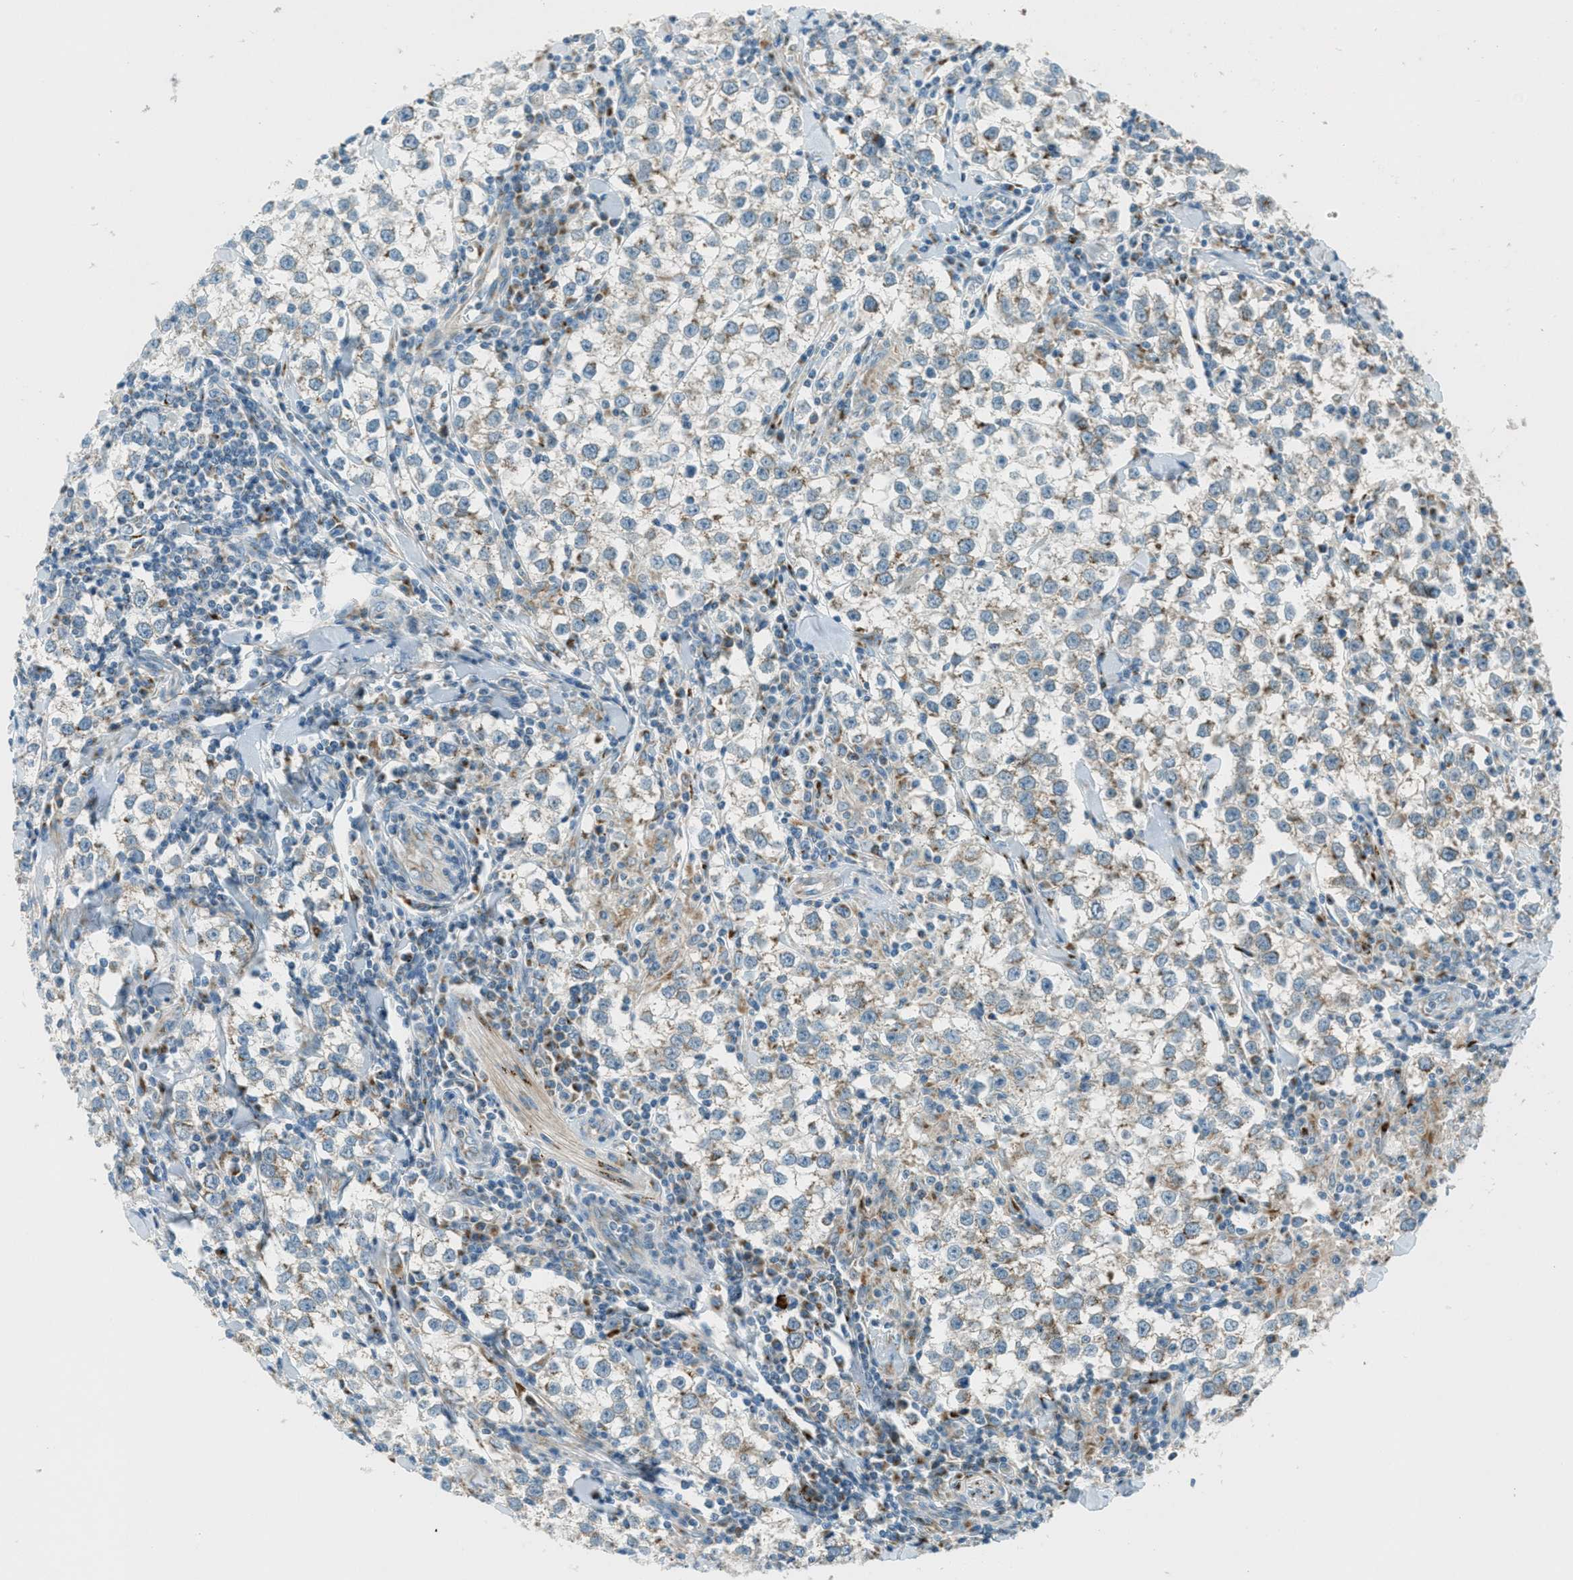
{"staining": {"intensity": "weak", "quantity": "25%-75%", "location": "cytoplasmic/membranous"}, "tissue": "testis cancer", "cell_type": "Tumor cells", "image_type": "cancer", "snomed": [{"axis": "morphology", "description": "Seminoma, NOS"}, {"axis": "morphology", "description": "Carcinoma, Embryonal, NOS"}, {"axis": "topography", "description": "Testis"}], "caption": "Protein staining of seminoma (testis) tissue shows weak cytoplasmic/membranous positivity in approximately 25%-75% of tumor cells.", "gene": "BCKDK", "patient": {"sex": "male", "age": 36}}